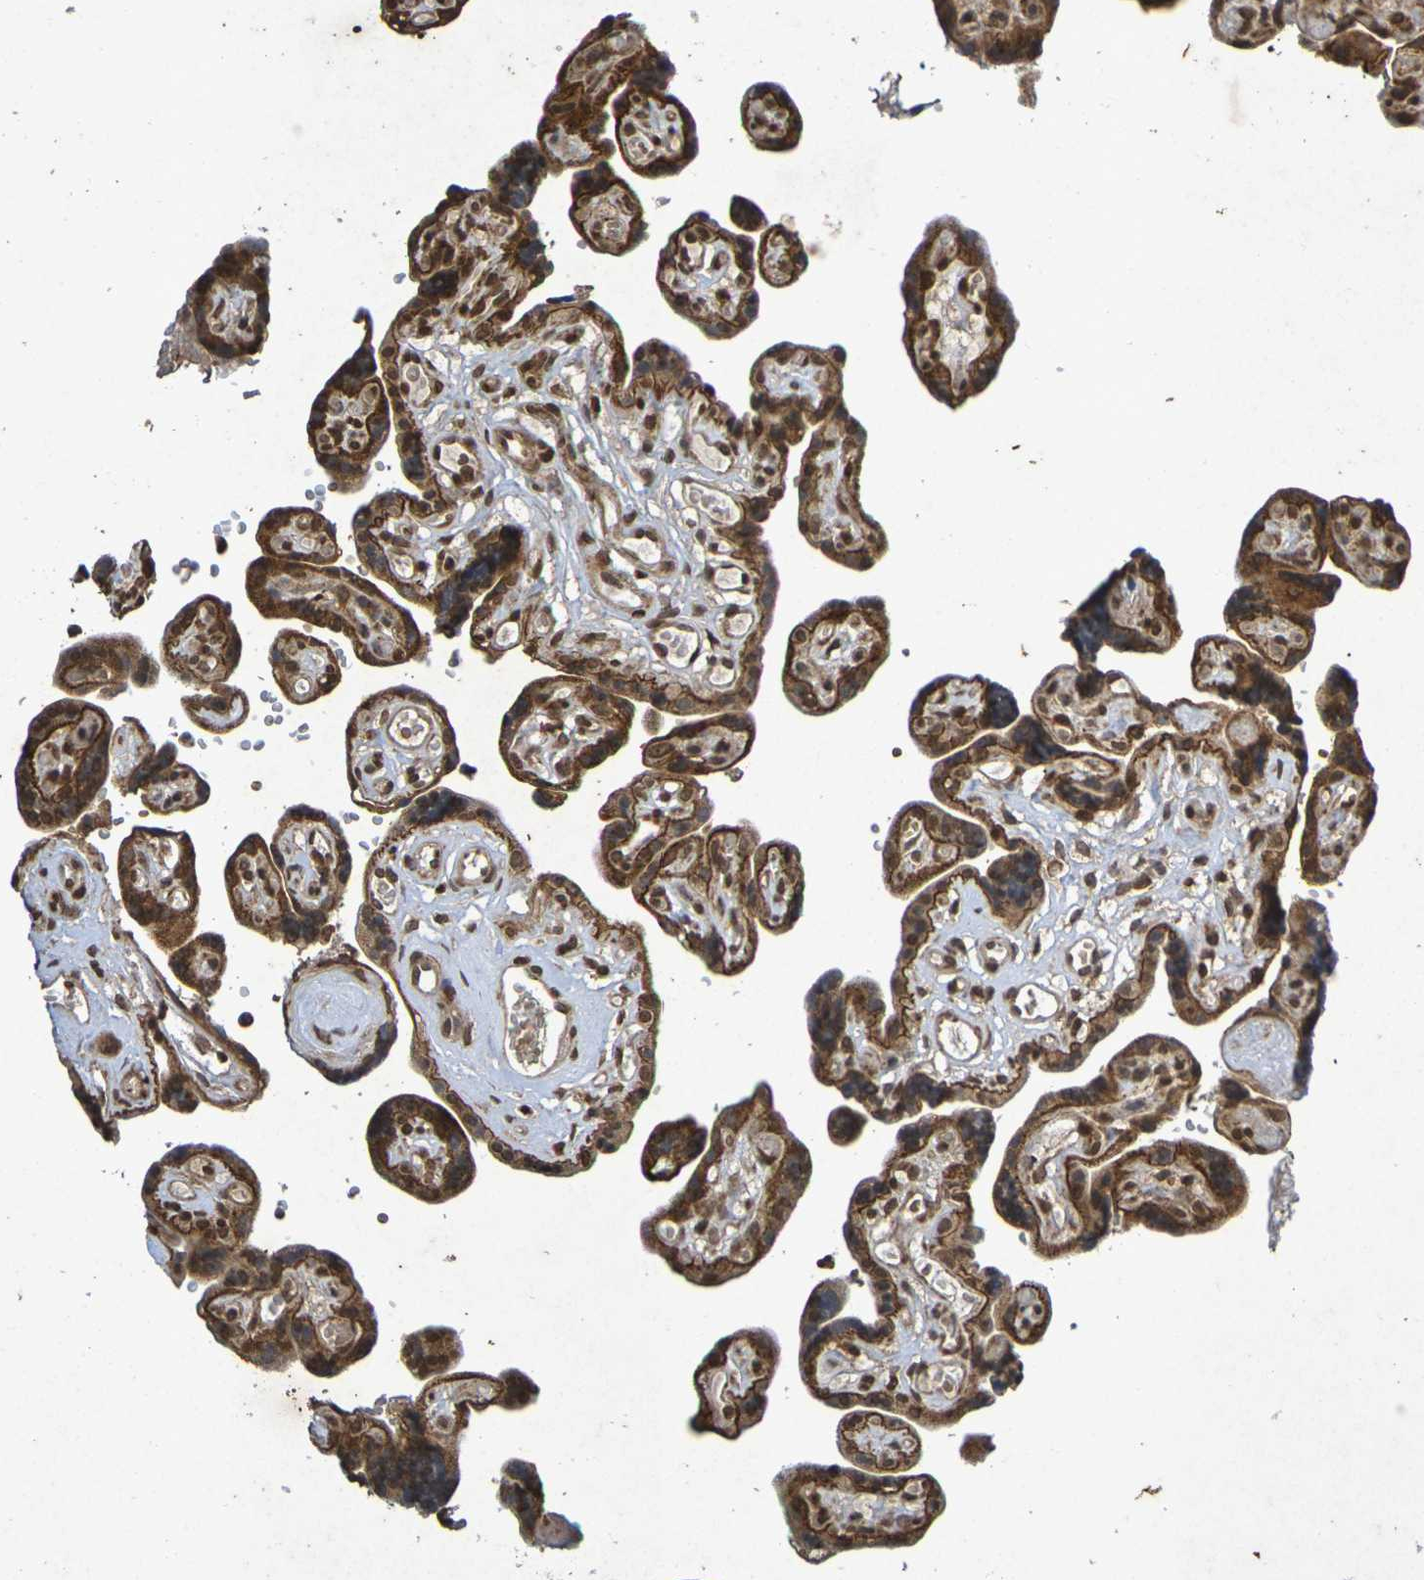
{"staining": {"intensity": "strong", "quantity": ">75%", "location": "cytoplasmic/membranous,nuclear"}, "tissue": "placenta", "cell_type": "Trophoblastic cells", "image_type": "normal", "snomed": [{"axis": "morphology", "description": "Normal tissue, NOS"}, {"axis": "topography", "description": "Placenta"}], "caption": "IHC staining of unremarkable placenta, which displays high levels of strong cytoplasmic/membranous,nuclear expression in about >75% of trophoblastic cells indicating strong cytoplasmic/membranous,nuclear protein positivity. The staining was performed using DAB (brown) for protein detection and nuclei were counterstained in hematoxylin (blue).", "gene": "GUCY1A2", "patient": {"sex": "female", "age": 30}}